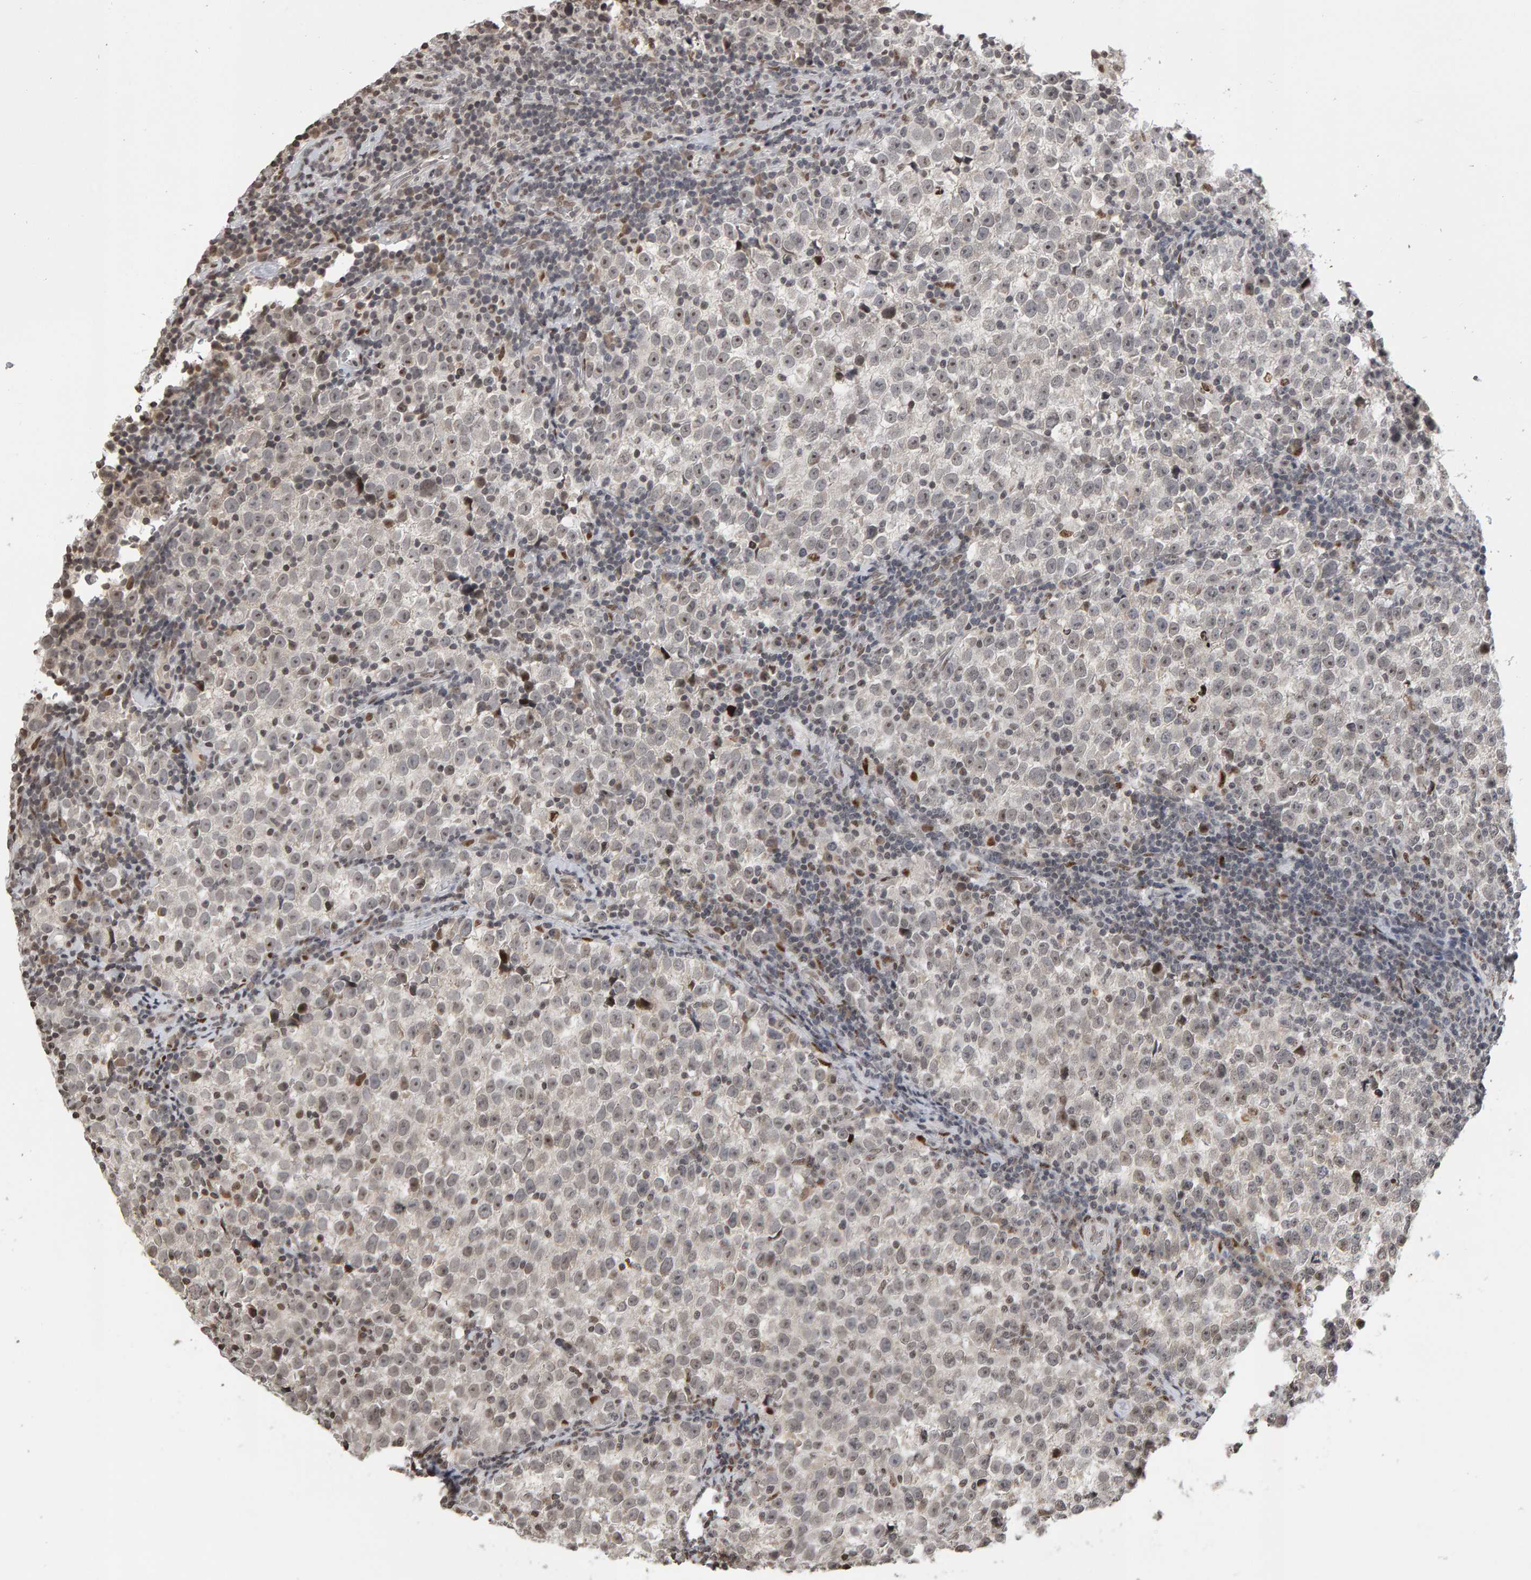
{"staining": {"intensity": "weak", "quantity": "<25%", "location": "nuclear"}, "tissue": "testis cancer", "cell_type": "Tumor cells", "image_type": "cancer", "snomed": [{"axis": "morphology", "description": "Normal tissue, NOS"}, {"axis": "morphology", "description": "Seminoma, NOS"}, {"axis": "topography", "description": "Testis"}], "caption": "Tumor cells are negative for protein expression in human testis cancer.", "gene": "TRAM1", "patient": {"sex": "male", "age": 43}}